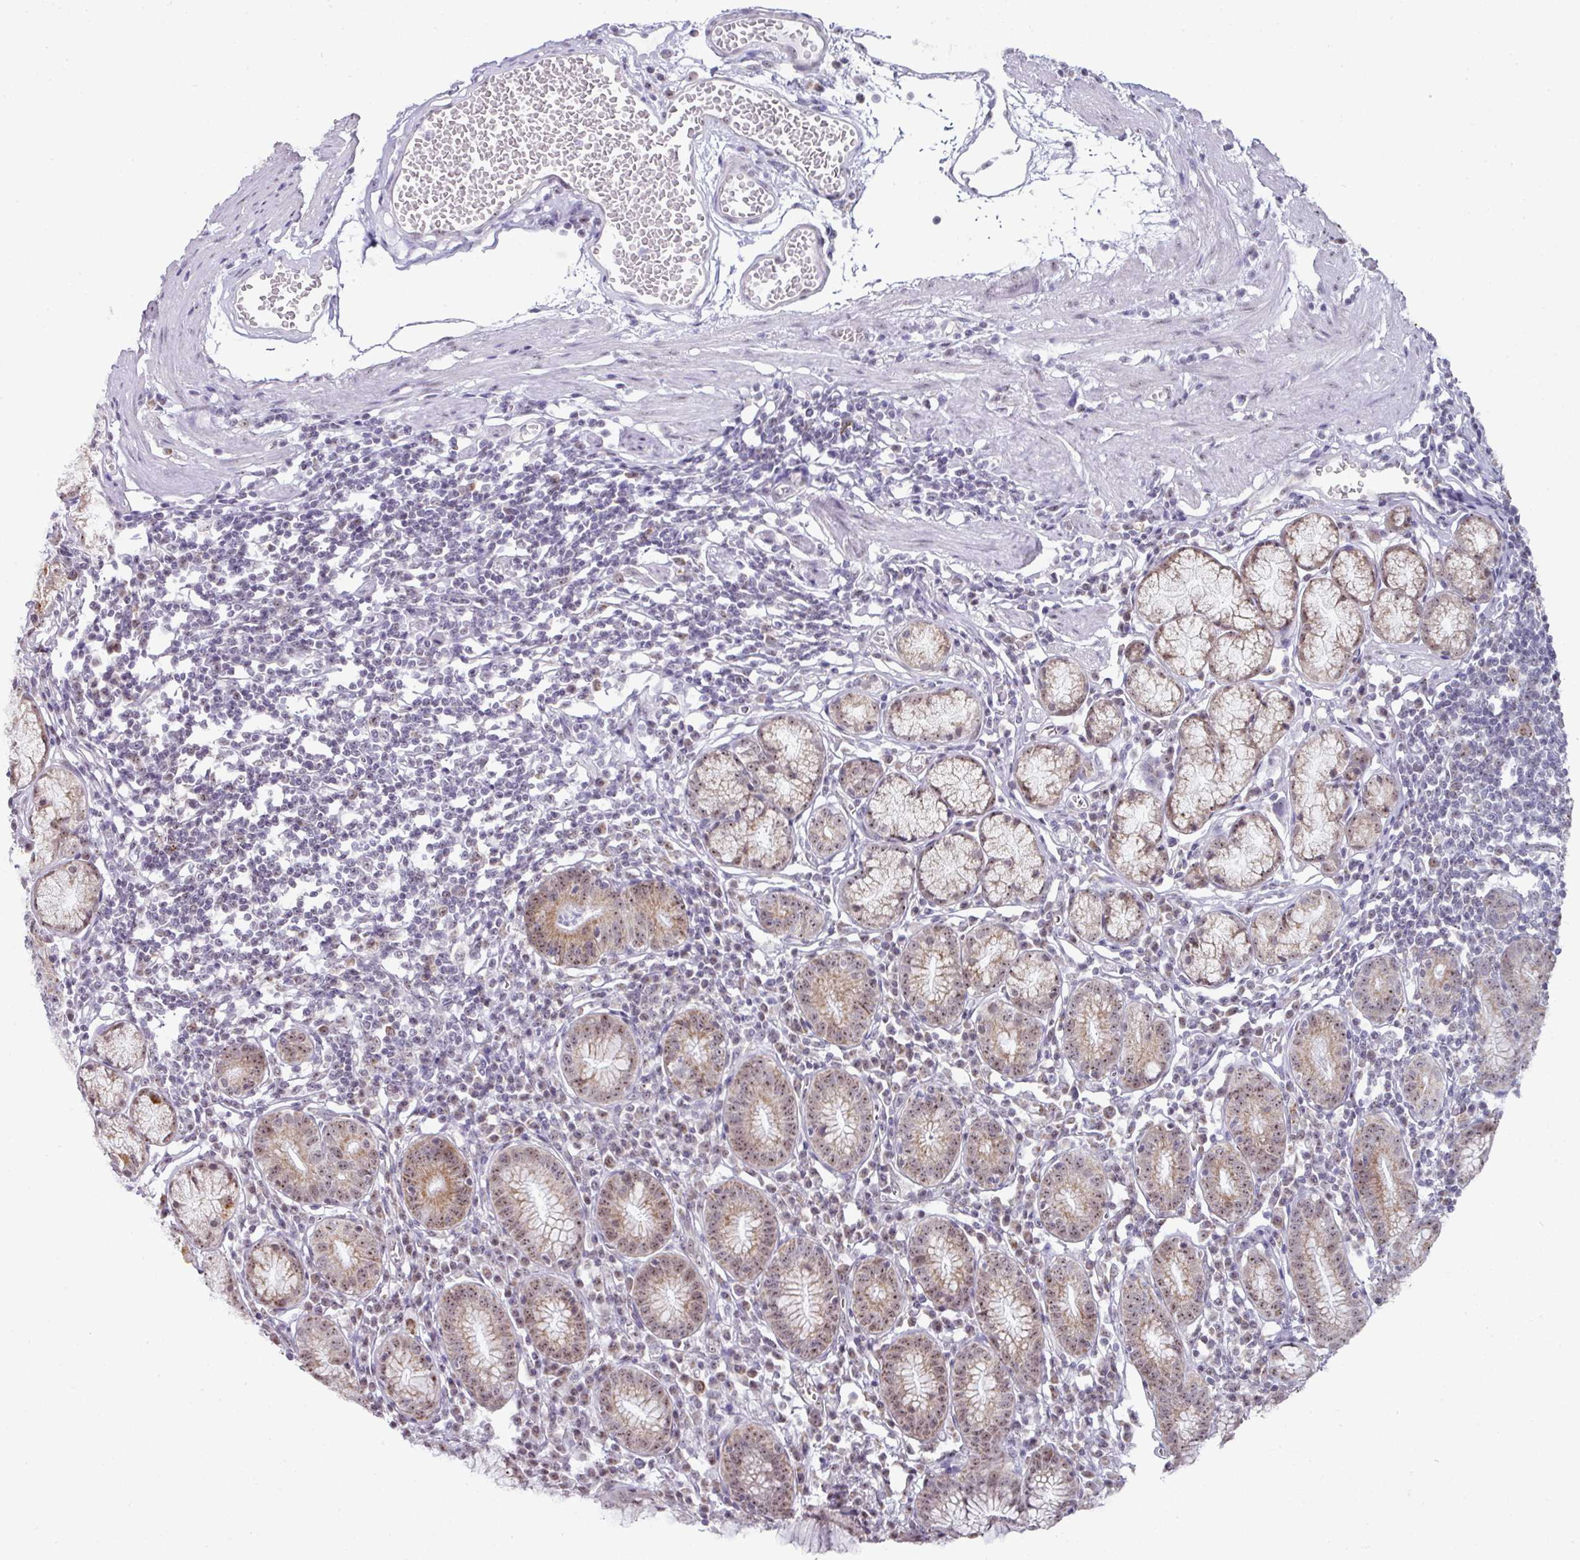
{"staining": {"intensity": "moderate", "quantity": ">75%", "location": "cytoplasmic/membranous,nuclear"}, "tissue": "stomach", "cell_type": "Glandular cells", "image_type": "normal", "snomed": [{"axis": "morphology", "description": "Normal tissue, NOS"}, {"axis": "topography", "description": "Stomach"}], "caption": "Immunohistochemical staining of normal human stomach displays medium levels of moderate cytoplasmic/membranous,nuclear staining in approximately >75% of glandular cells. Ihc stains the protein of interest in brown and the nuclei are stained blue.", "gene": "NACC2", "patient": {"sex": "male", "age": 55}}